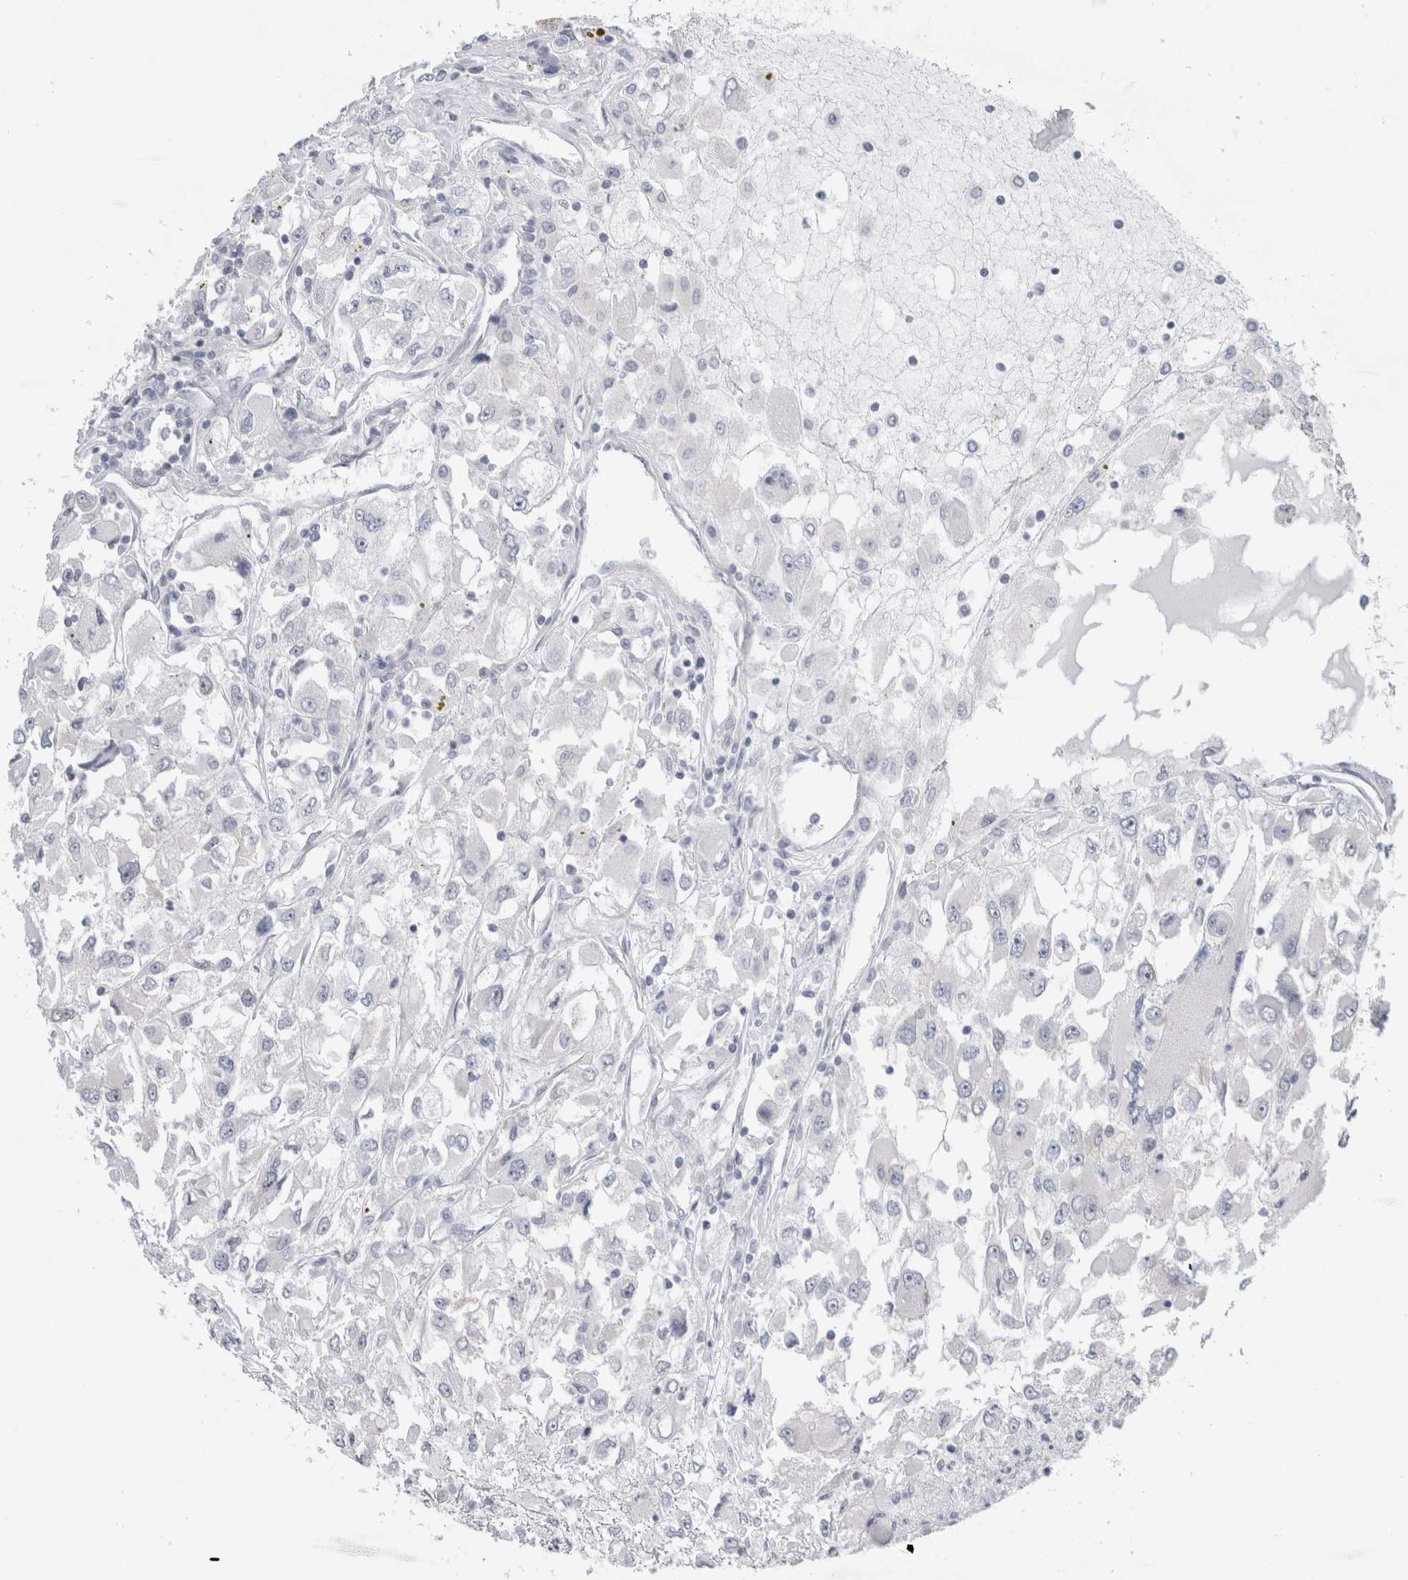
{"staining": {"intensity": "negative", "quantity": "none", "location": "none"}, "tissue": "renal cancer", "cell_type": "Tumor cells", "image_type": "cancer", "snomed": [{"axis": "morphology", "description": "Adenocarcinoma, NOS"}, {"axis": "topography", "description": "Kidney"}], "caption": "There is no significant staining in tumor cells of renal cancer.", "gene": "CASP6", "patient": {"sex": "female", "age": 52}}